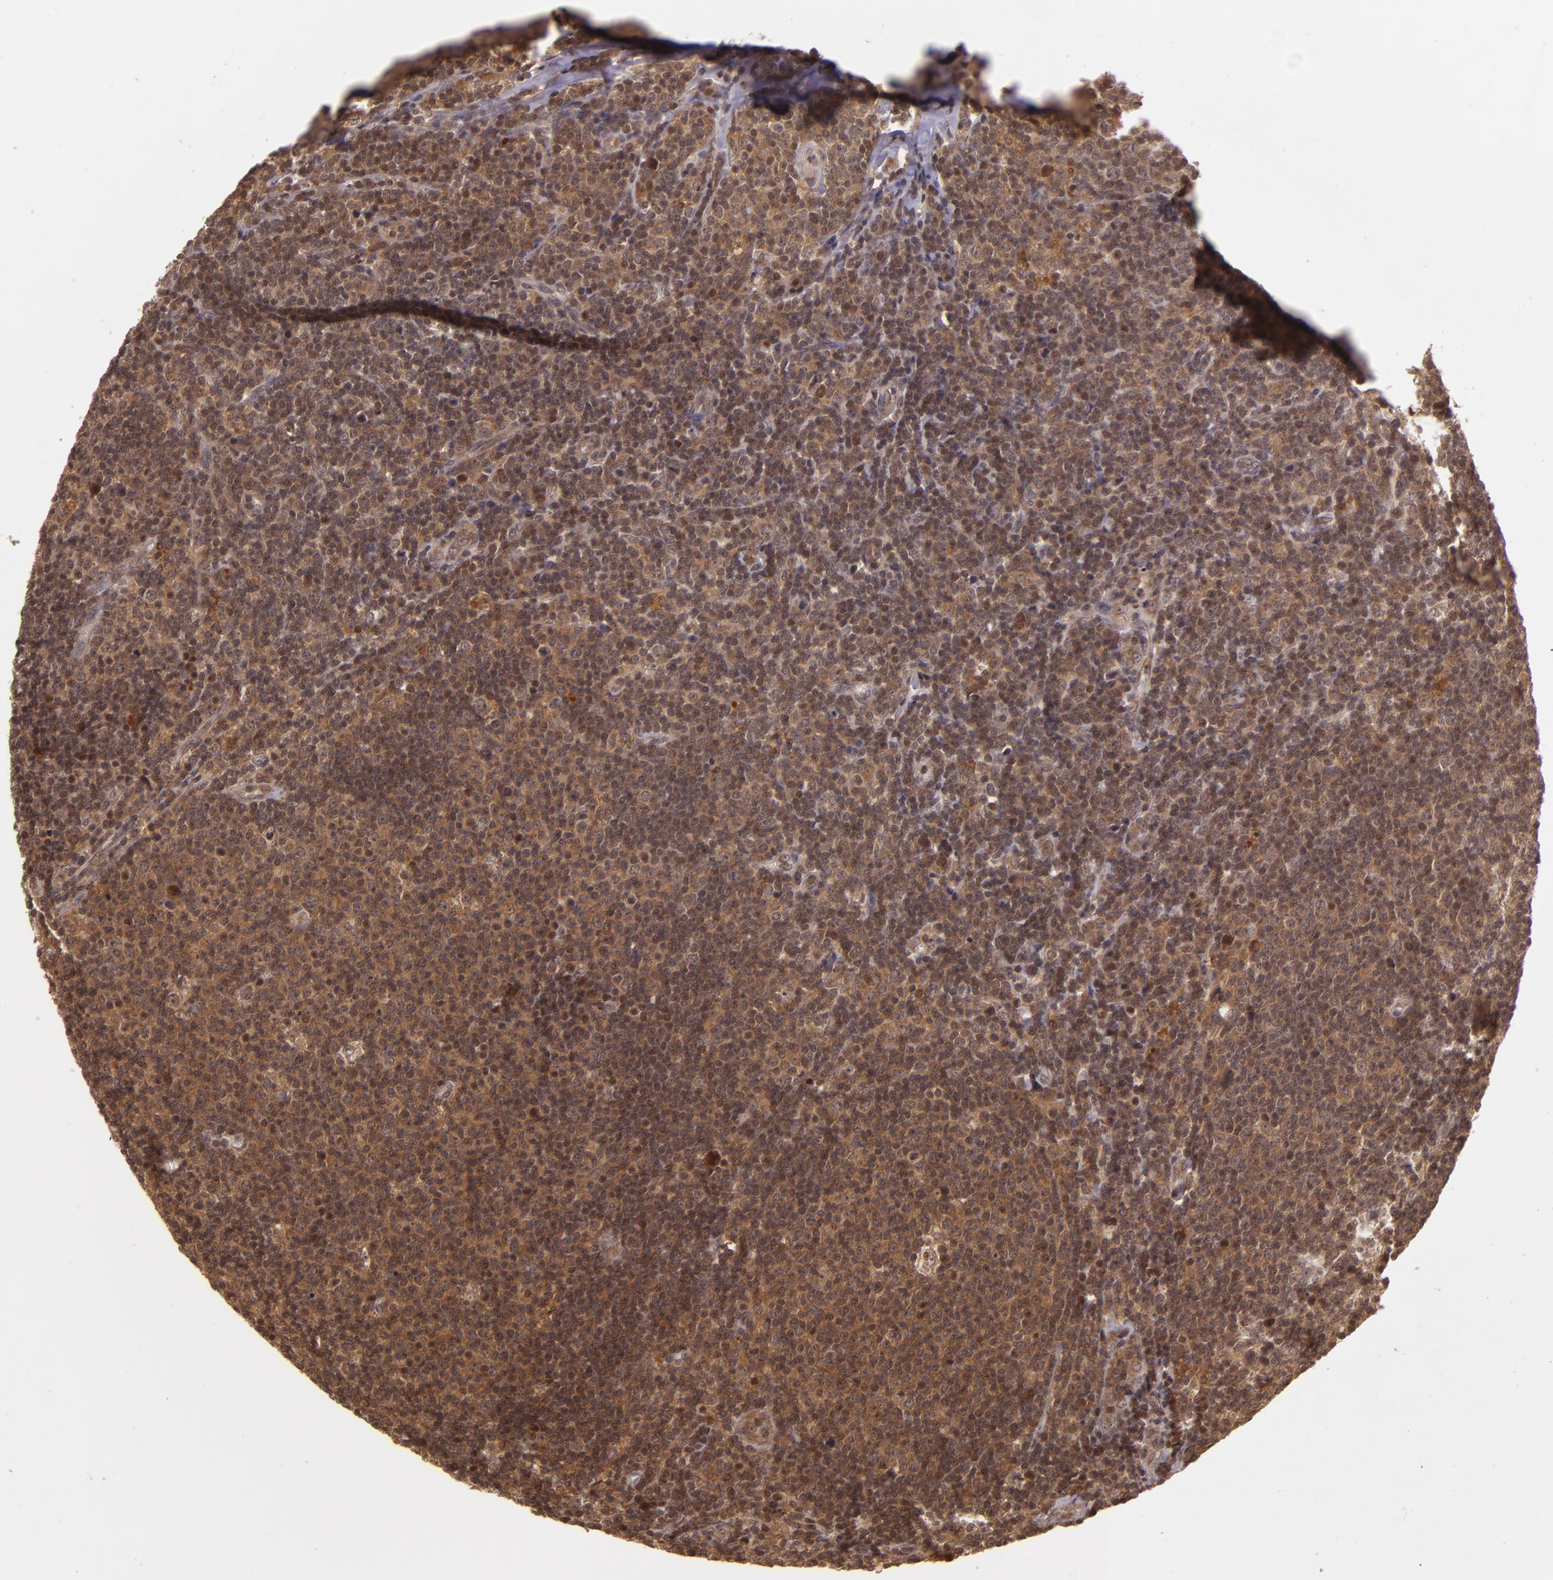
{"staining": {"intensity": "moderate", "quantity": ">75%", "location": "cytoplasmic/membranous"}, "tissue": "lymphoma", "cell_type": "Tumor cells", "image_type": "cancer", "snomed": [{"axis": "morphology", "description": "Malignant lymphoma, non-Hodgkin's type, Low grade"}, {"axis": "topography", "description": "Lymph node"}], "caption": "Immunohistochemical staining of human lymphoma reveals medium levels of moderate cytoplasmic/membranous positivity in about >75% of tumor cells.", "gene": "TXNRD2", "patient": {"sex": "male", "age": 74}}